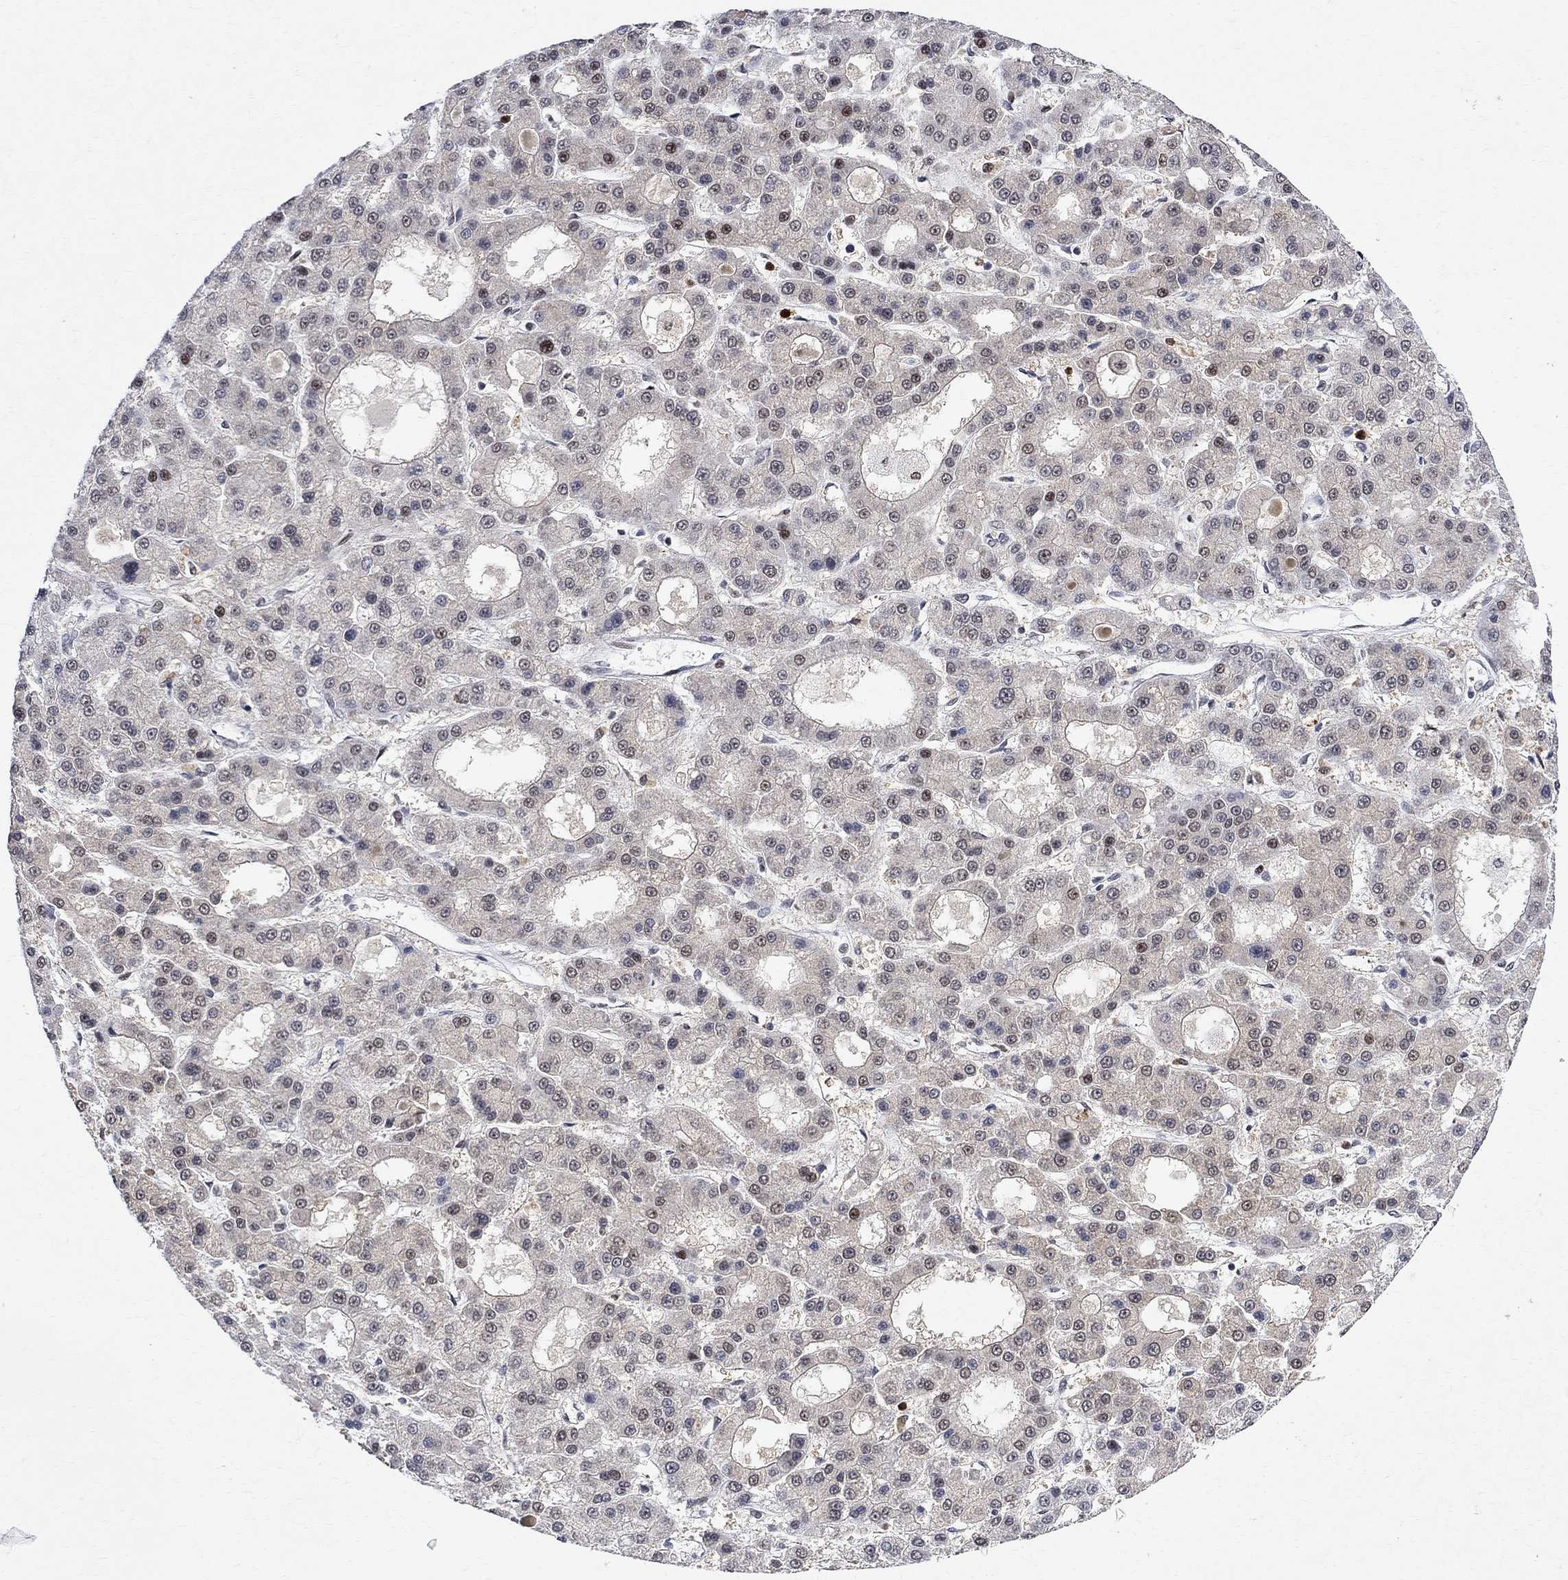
{"staining": {"intensity": "moderate", "quantity": "<25%", "location": "nuclear"}, "tissue": "liver cancer", "cell_type": "Tumor cells", "image_type": "cancer", "snomed": [{"axis": "morphology", "description": "Carcinoma, Hepatocellular, NOS"}, {"axis": "topography", "description": "Liver"}], "caption": "Liver cancer was stained to show a protein in brown. There is low levels of moderate nuclear staining in about <25% of tumor cells.", "gene": "E4F1", "patient": {"sex": "male", "age": 70}}